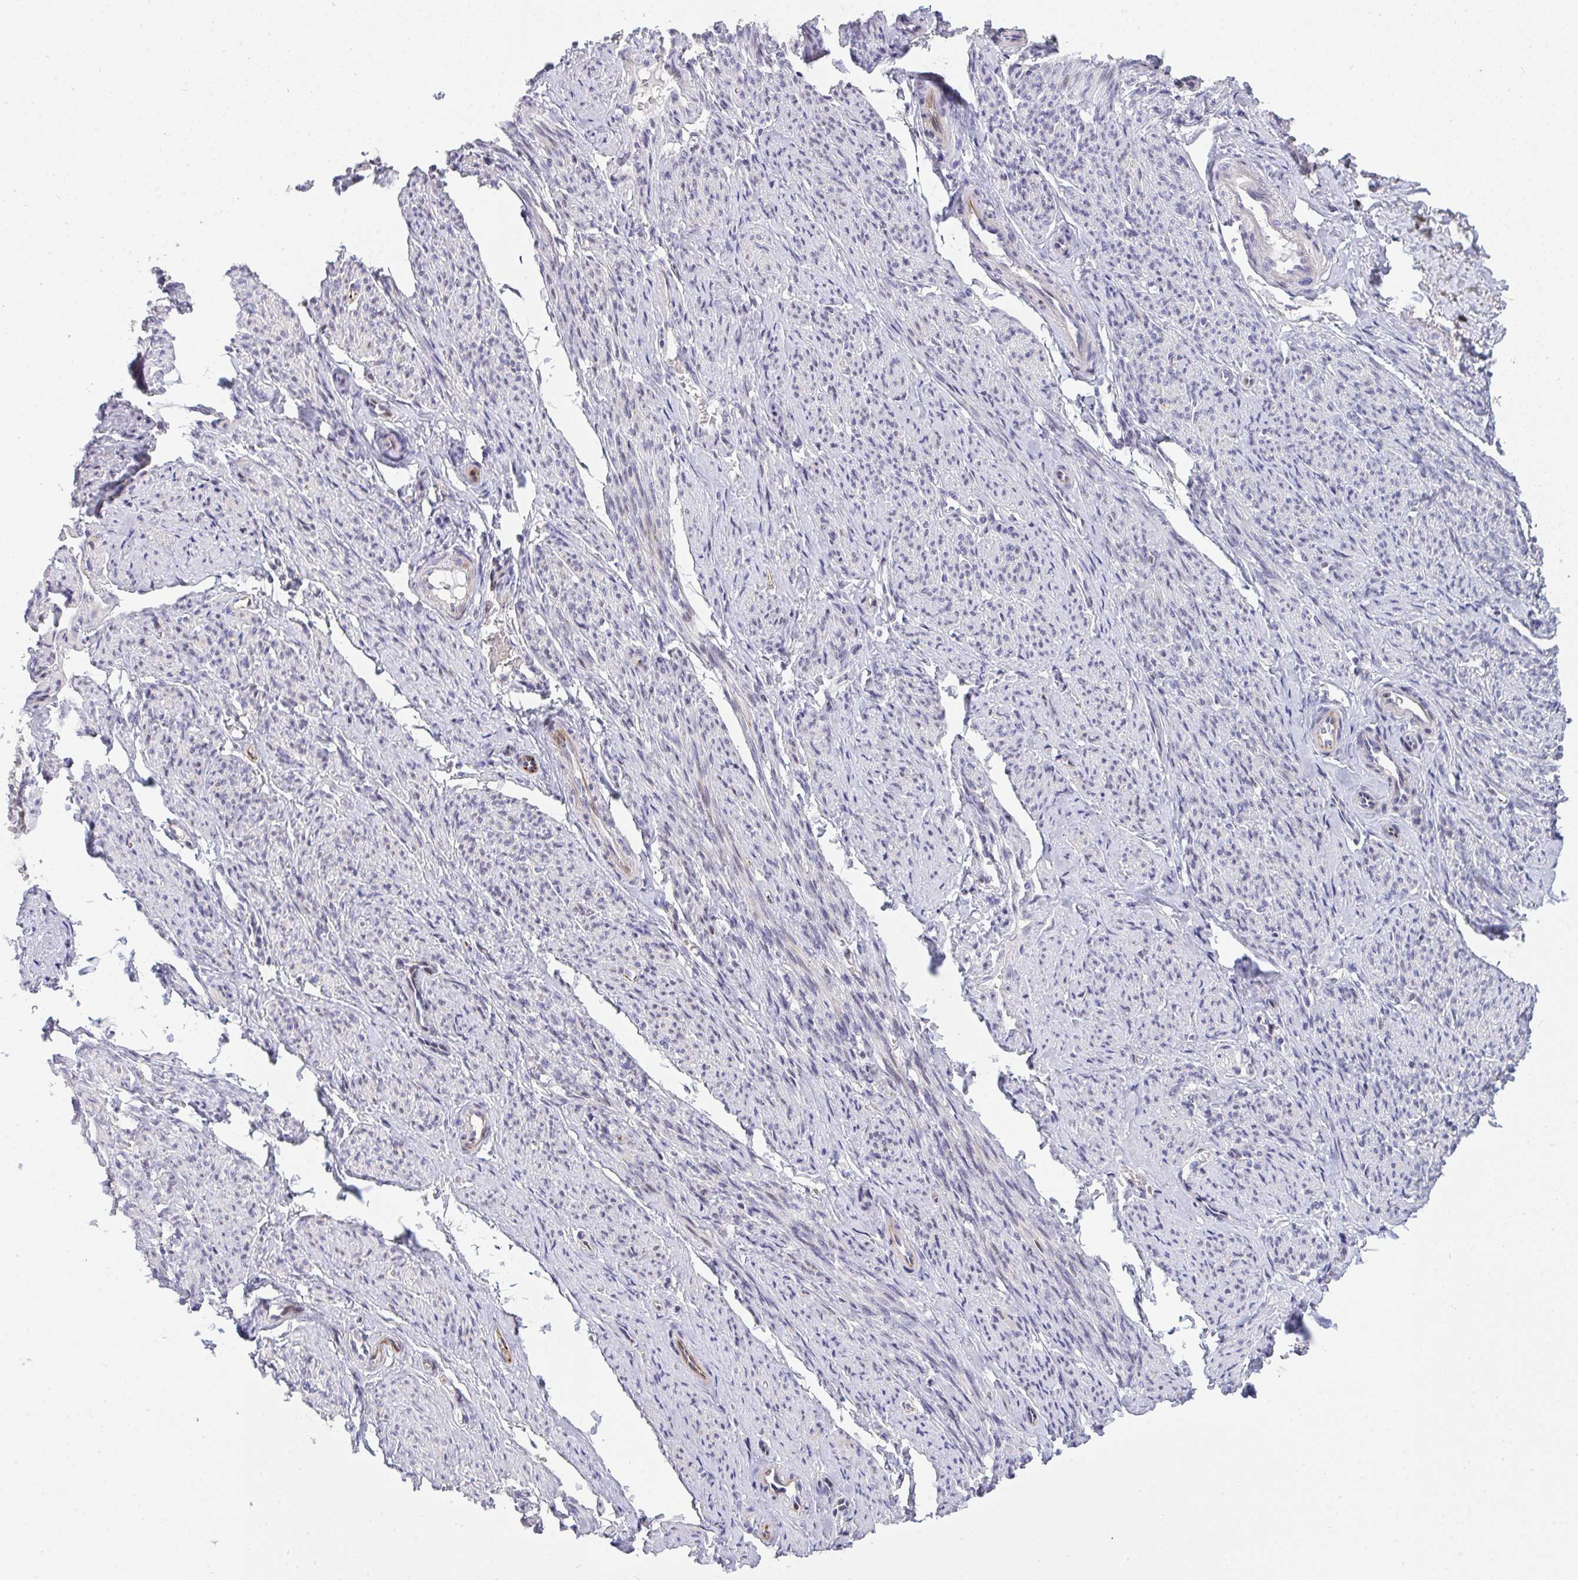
{"staining": {"intensity": "moderate", "quantity": "<25%", "location": "cytoplasmic/membranous,nuclear"}, "tissue": "smooth muscle", "cell_type": "Smooth muscle cells", "image_type": "normal", "snomed": [{"axis": "morphology", "description": "Normal tissue, NOS"}, {"axis": "topography", "description": "Smooth muscle"}], "caption": "Human smooth muscle stained with a brown dye displays moderate cytoplasmic/membranous,nuclear positive staining in about <25% of smooth muscle cells.", "gene": "PLPPR3", "patient": {"sex": "female", "age": 65}}